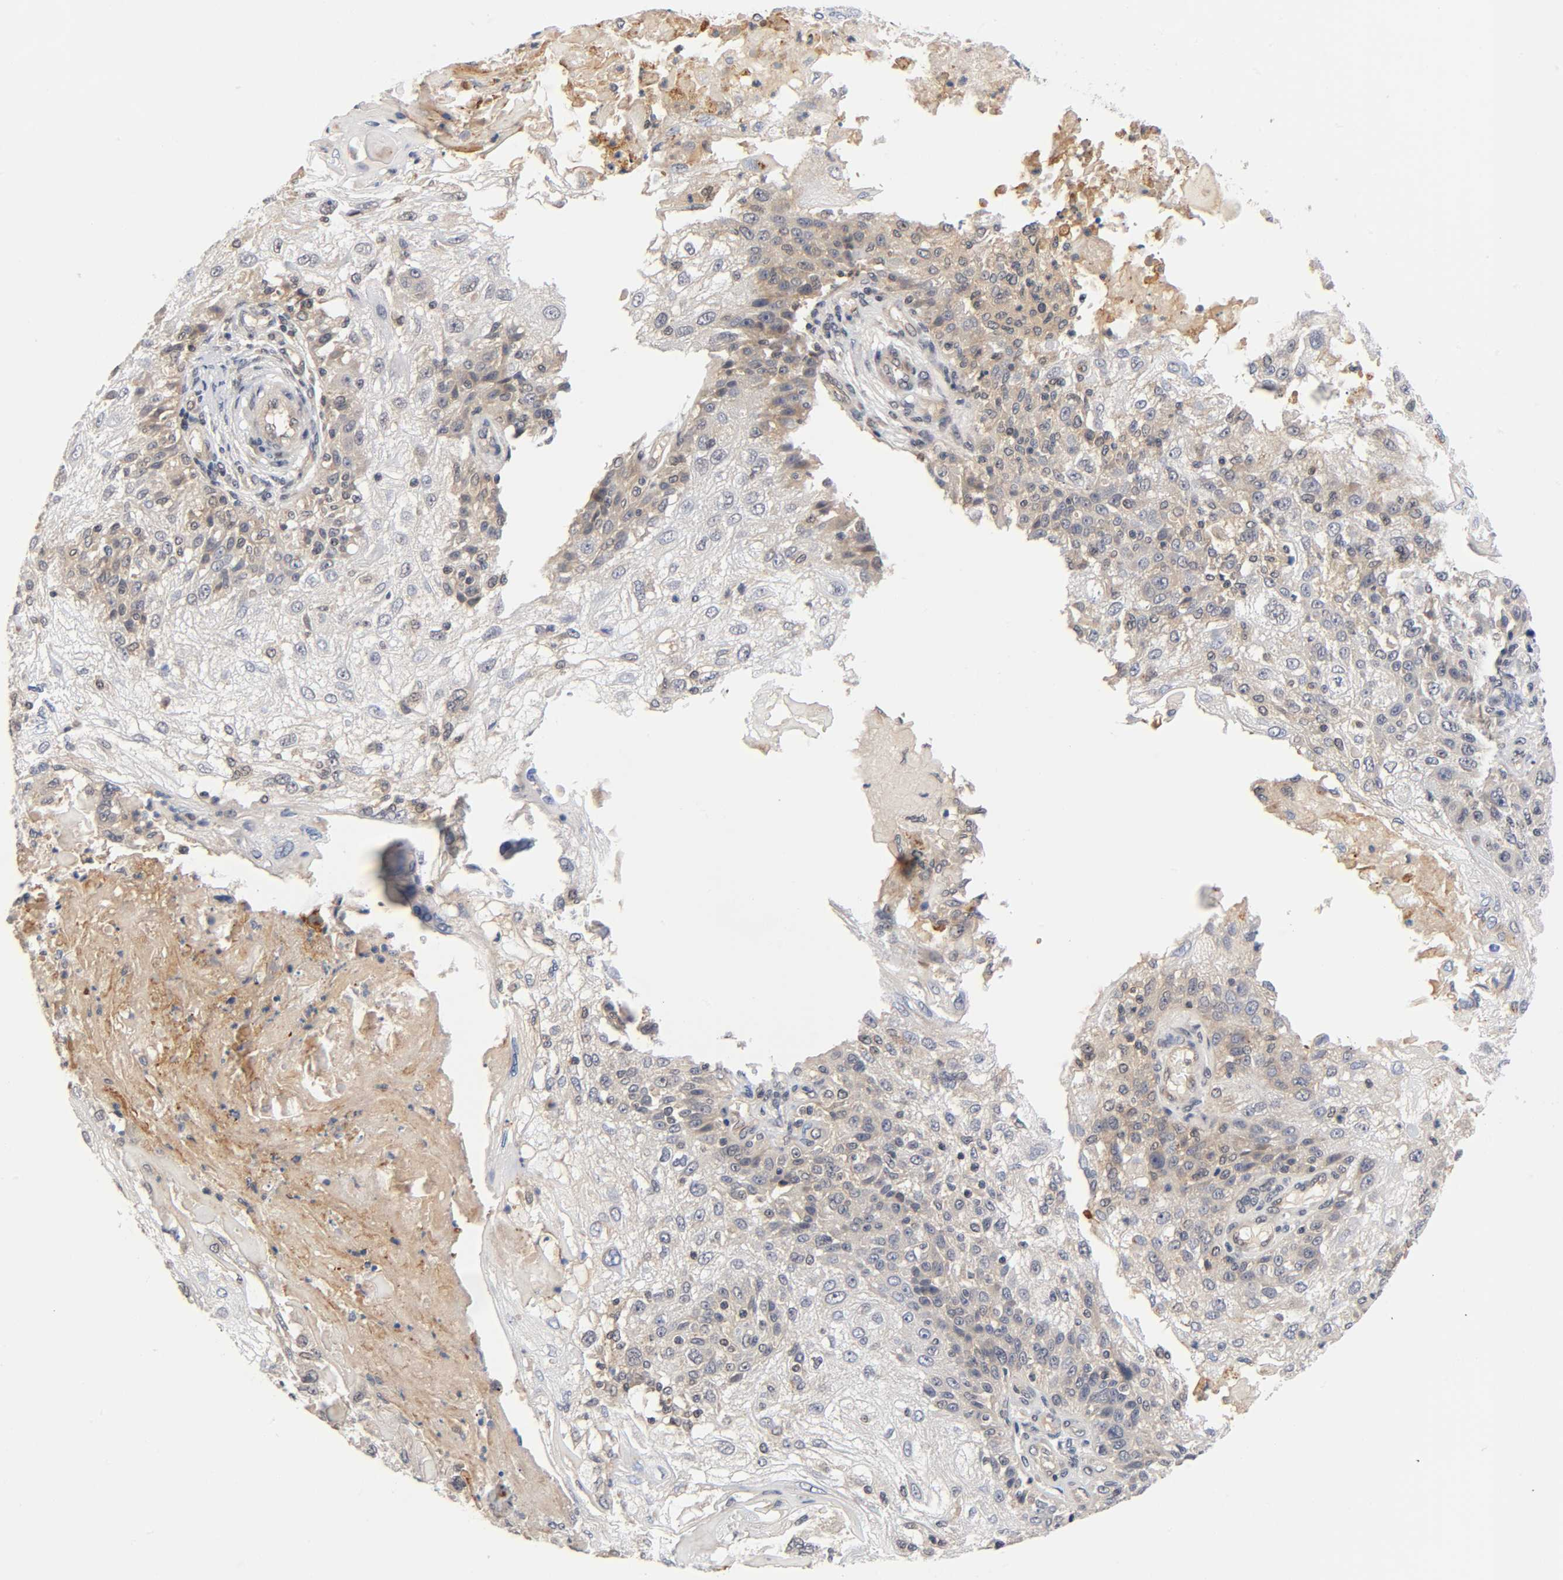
{"staining": {"intensity": "weak", "quantity": "25%-75%", "location": "cytoplasmic/membranous"}, "tissue": "skin cancer", "cell_type": "Tumor cells", "image_type": "cancer", "snomed": [{"axis": "morphology", "description": "Normal tissue, NOS"}, {"axis": "morphology", "description": "Squamous cell carcinoma, NOS"}, {"axis": "topography", "description": "Skin"}], "caption": "Immunohistochemical staining of human squamous cell carcinoma (skin) demonstrates low levels of weak cytoplasmic/membranous protein expression in about 25%-75% of tumor cells.", "gene": "PRKAB1", "patient": {"sex": "female", "age": 83}}